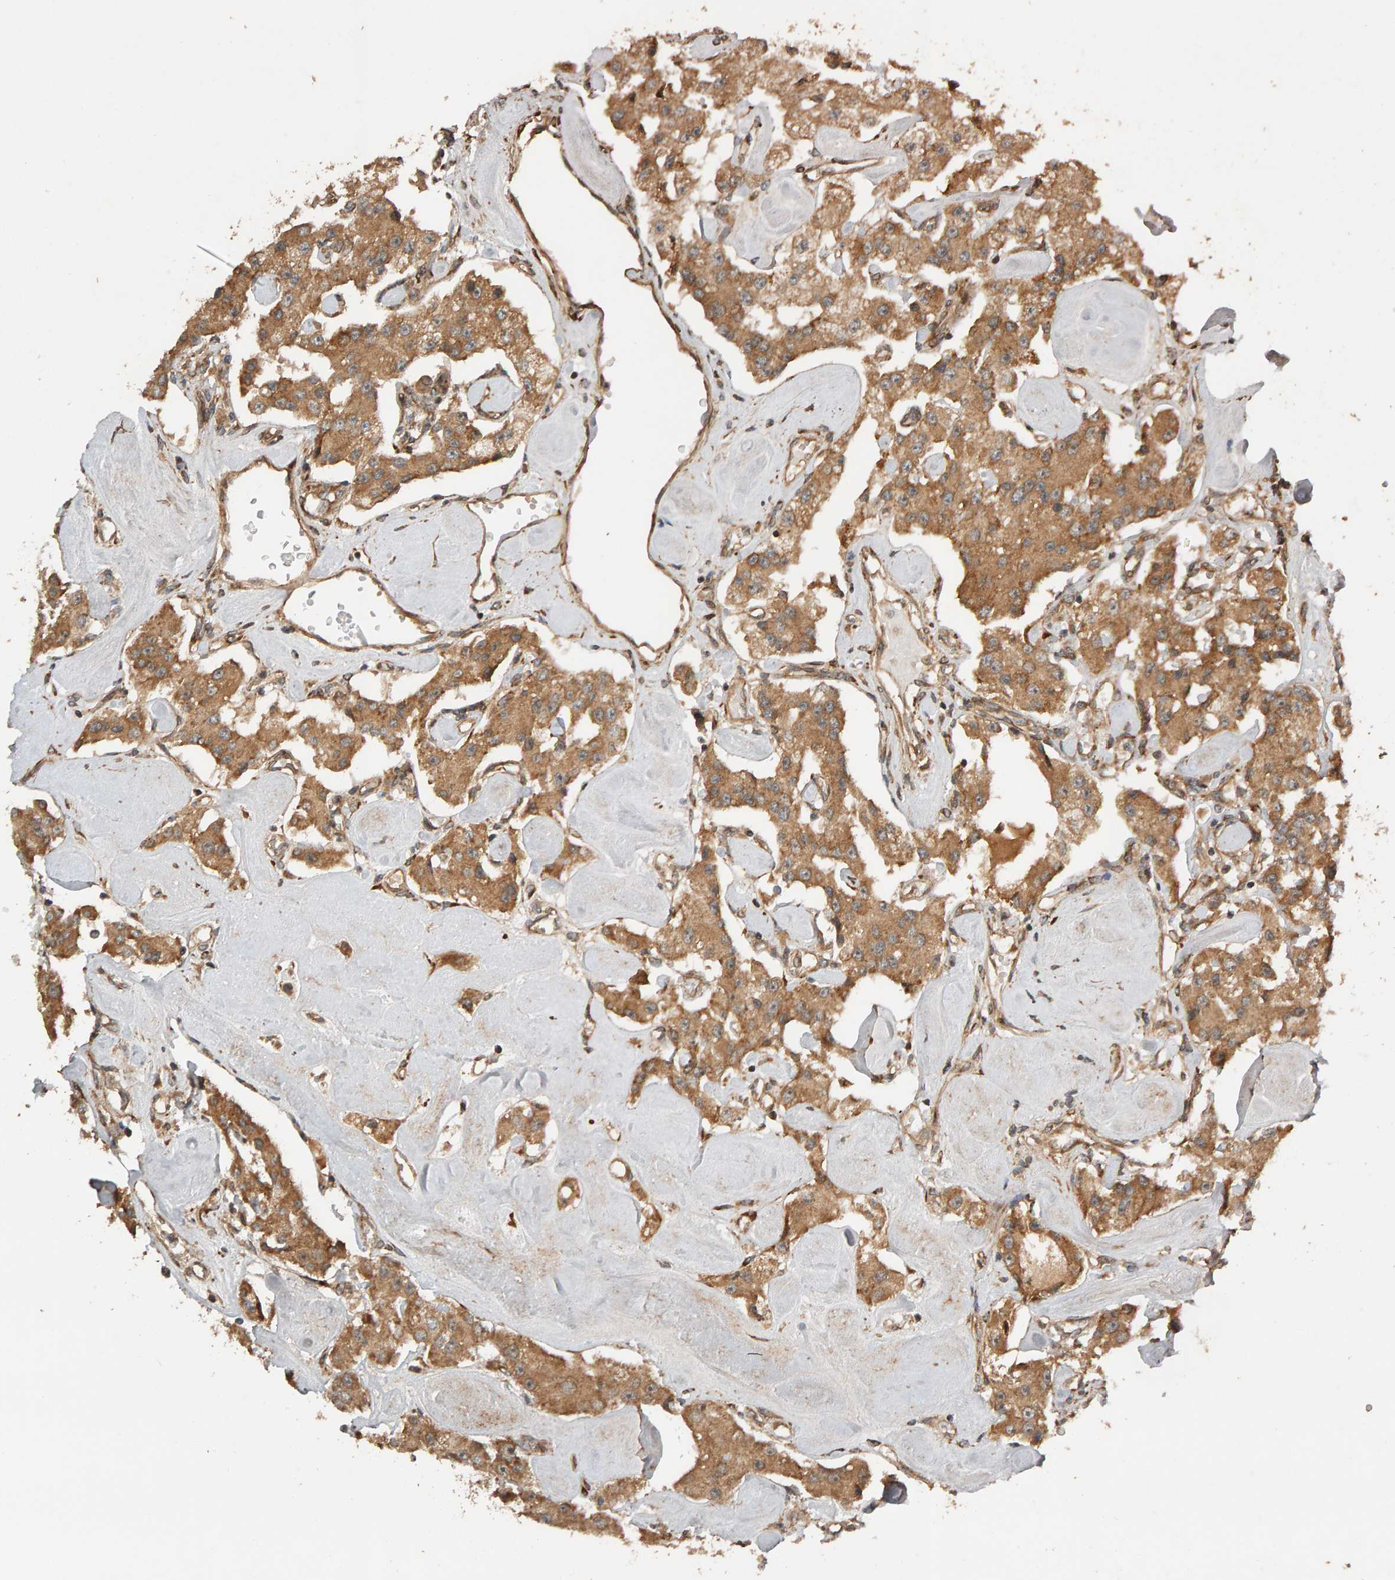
{"staining": {"intensity": "moderate", "quantity": ">75%", "location": "cytoplasmic/membranous"}, "tissue": "carcinoid", "cell_type": "Tumor cells", "image_type": "cancer", "snomed": [{"axis": "morphology", "description": "Carcinoid, malignant, NOS"}, {"axis": "topography", "description": "Pancreas"}], "caption": "Tumor cells demonstrate medium levels of moderate cytoplasmic/membranous expression in about >75% of cells in human carcinoid (malignant). Immunohistochemistry stains the protein in brown and the nuclei are stained blue.", "gene": "ZFAND1", "patient": {"sex": "male", "age": 41}}